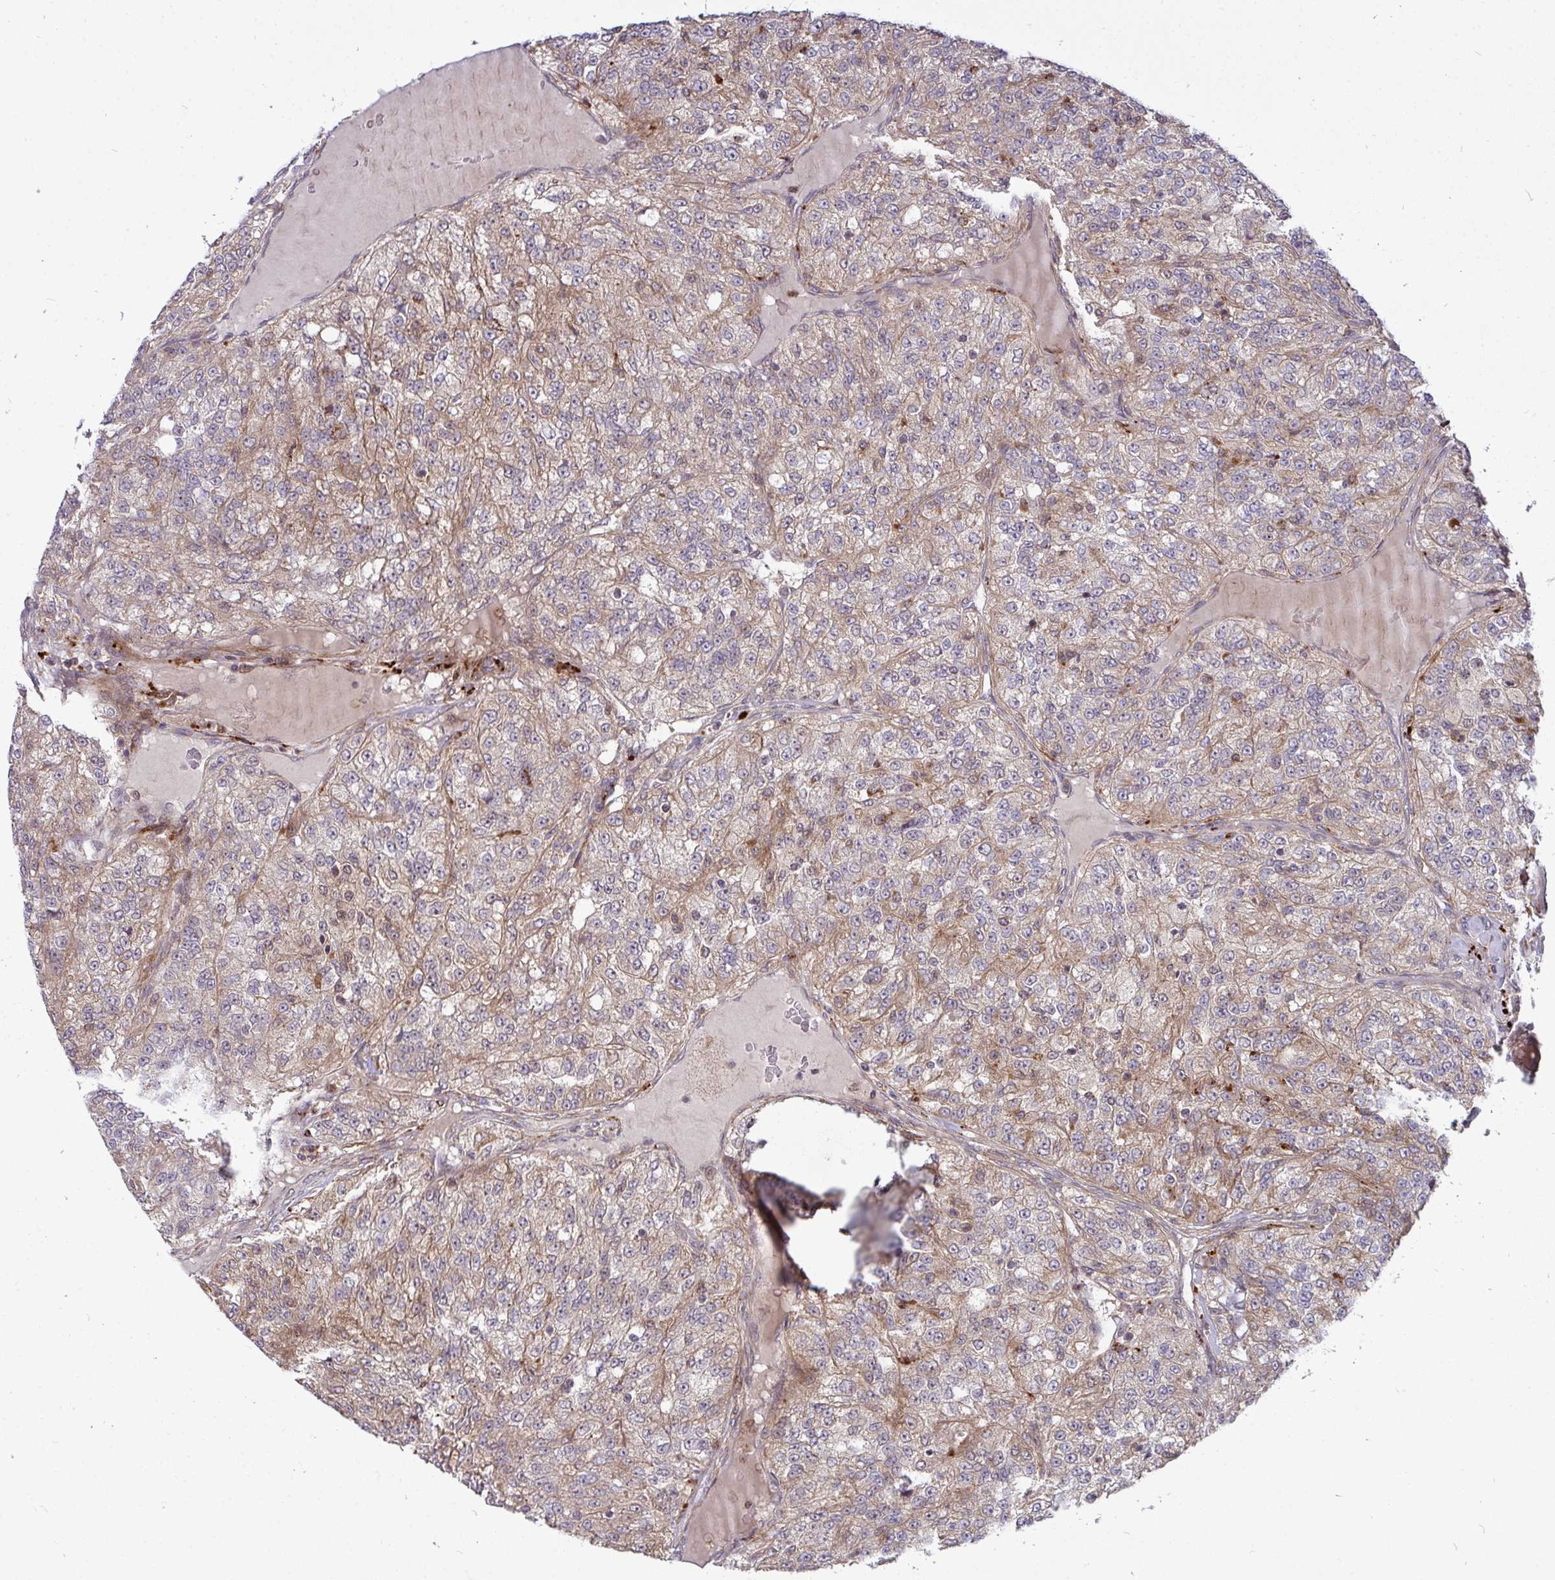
{"staining": {"intensity": "moderate", "quantity": ">75%", "location": "cytoplasmic/membranous"}, "tissue": "renal cancer", "cell_type": "Tumor cells", "image_type": "cancer", "snomed": [{"axis": "morphology", "description": "Adenocarcinoma, NOS"}, {"axis": "topography", "description": "Kidney"}], "caption": "This histopathology image displays immunohistochemistry (IHC) staining of human adenocarcinoma (renal), with medium moderate cytoplasmic/membranous staining in about >75% of tumor cells.", "gene": "TRIM44", "patient": {"sex": "female", "age": 63}}